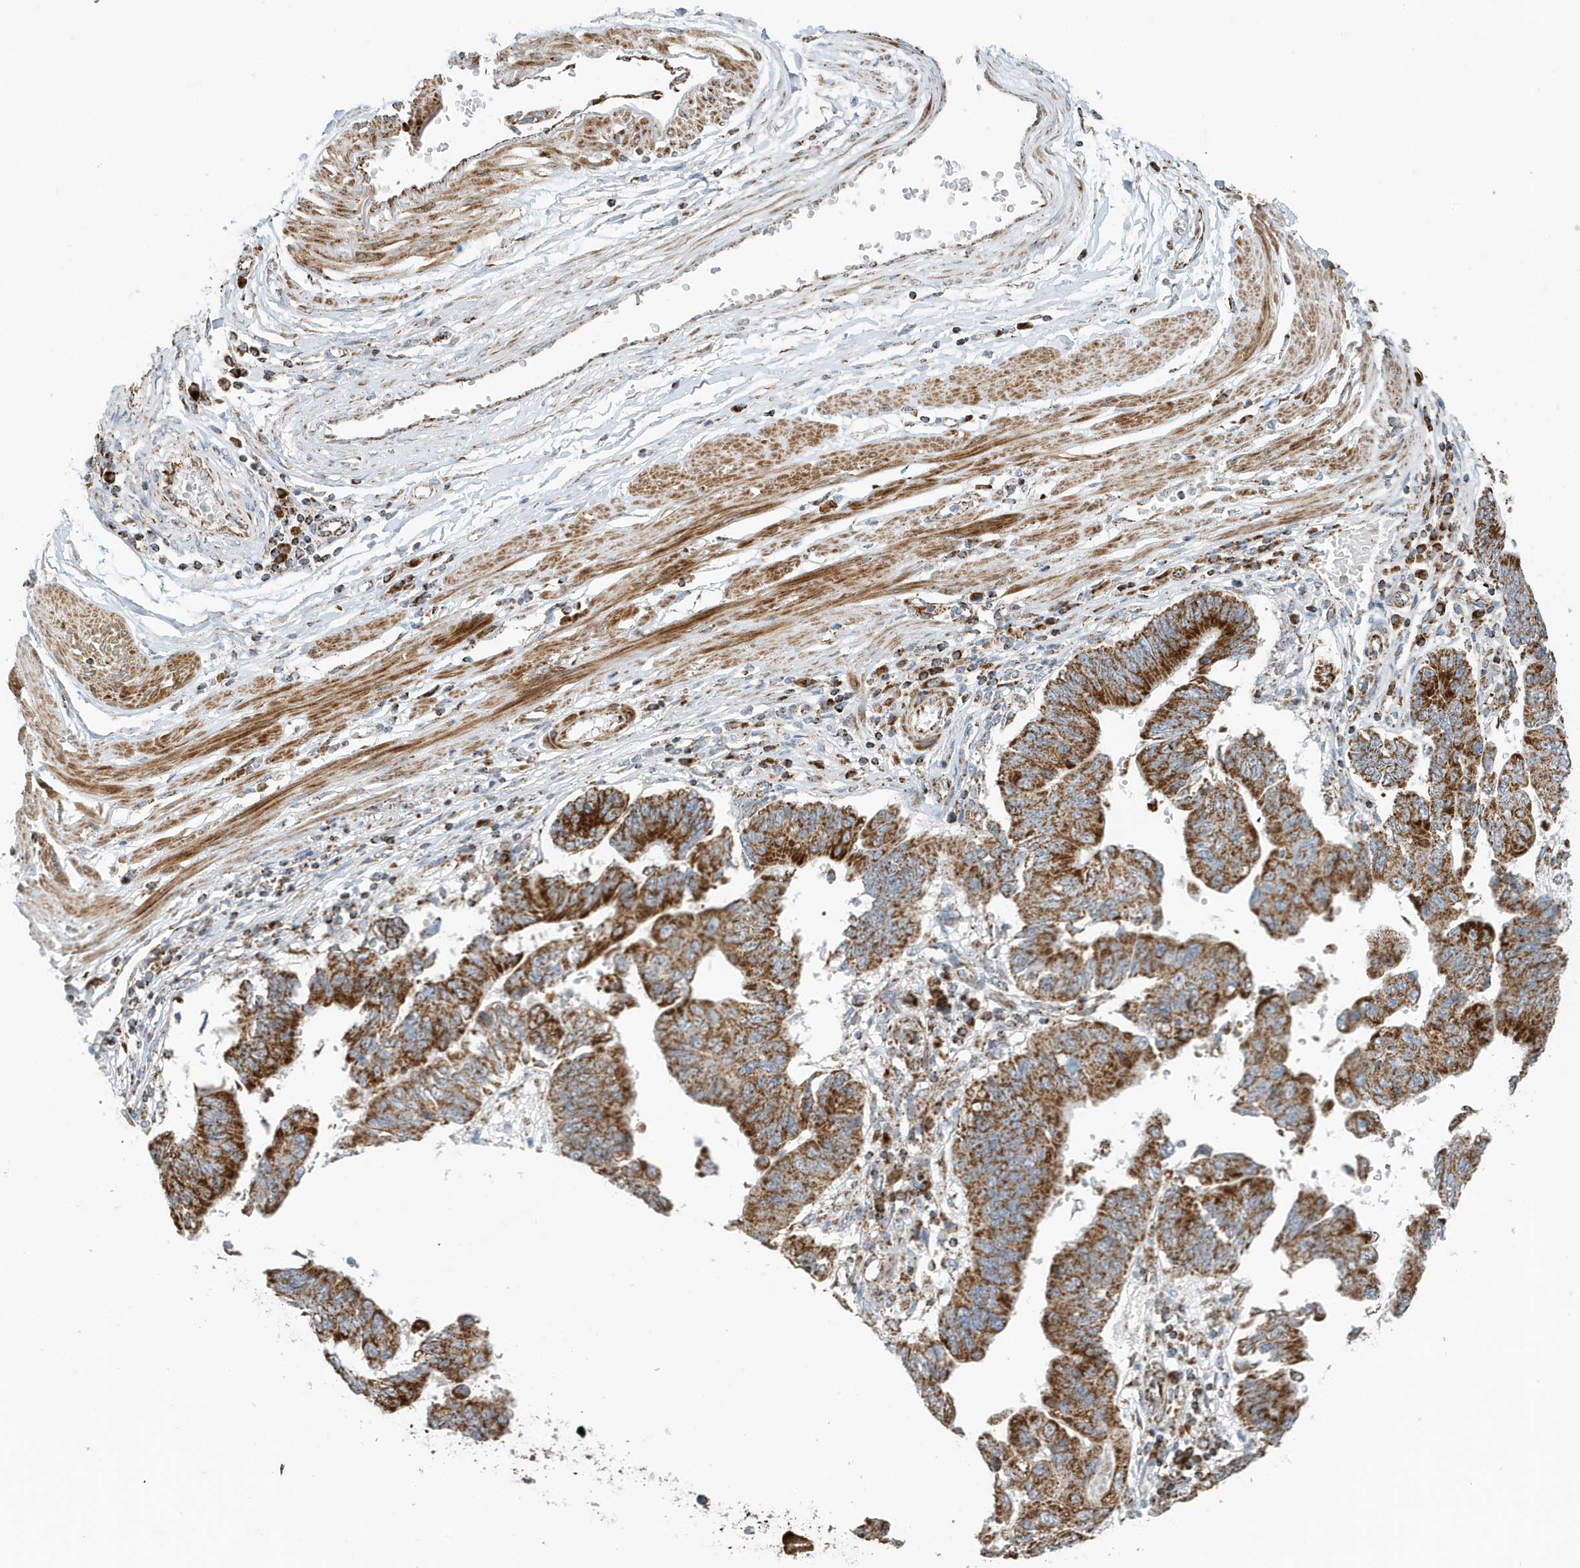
{"staining": {"intensity": "strong", "quantity": ">75%", "location": "cytoplasmic/membranous"}, "tissue": "stomach cancer", "cell_type": "Tumor cells", "image_type": "cancer", "snomed": [{"axis": "morphology", "description": "Adenocarcinoma, NOS"}, {"axis": "topography", "description": "Stomach"}], "caption": "Immunohistochemical staining of human adenocarcinoma (stomach) reveals strong cytoplasmic/membranous protein positivity in approximately >75% of tumor cells.", "gene": "MAN1A1", "patient": {"sex": "male", "age": 59}}